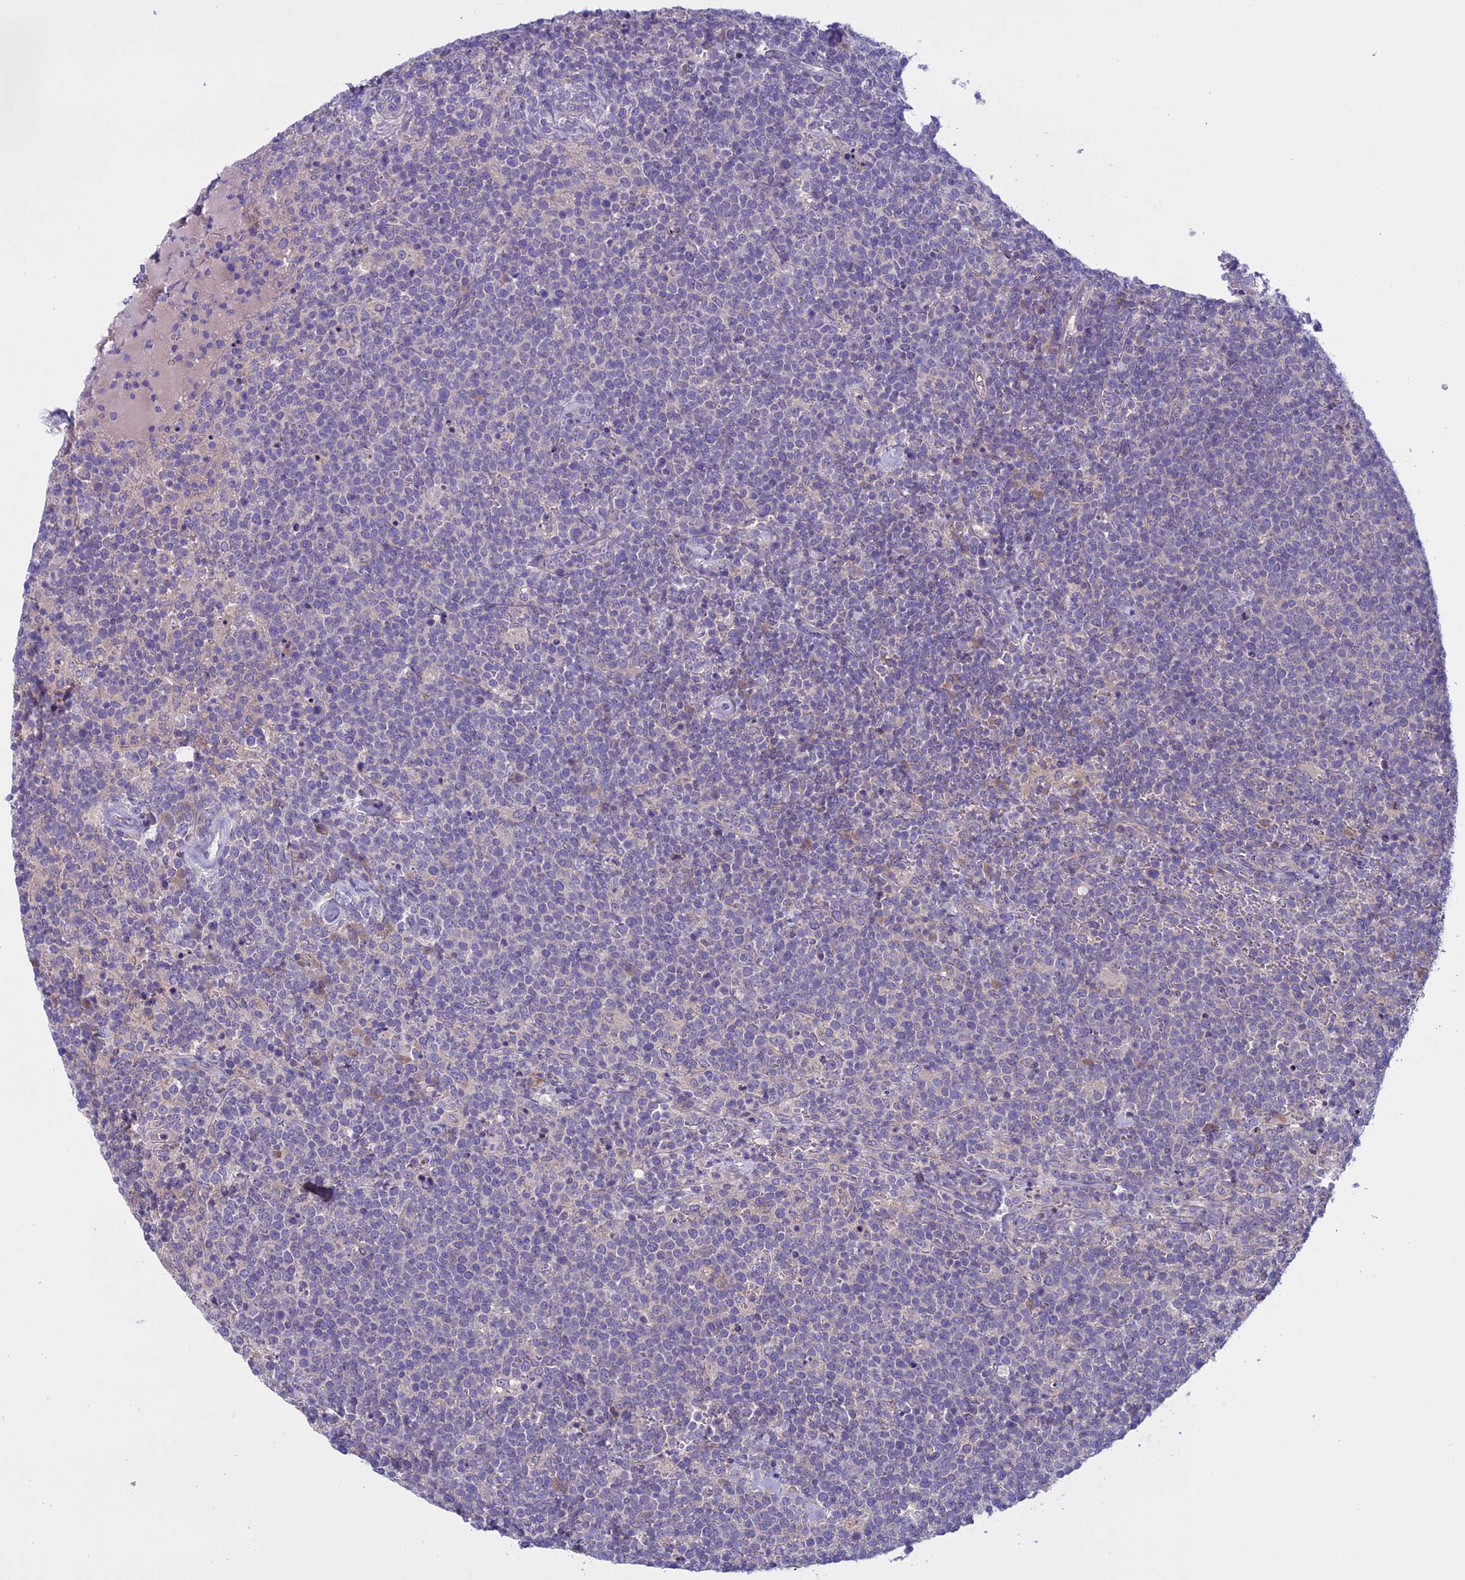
{"staining": {"intensity": "negative", "quantity": "none", "location": "none"}, "tissue": "lymphoma", "cell_type": "Tumor cells", "image_type": "cancer", "snomed": [{"axis": "morphology", "description": "Malignant lymphoma, non-Hodgkin's type, High grade"}, {"axis": "topography", "description": "Lymph node"}], "caption": "High magnification brightfield microscopy of malignant lymphoma, non-Hodgkin's type (high-grade) stained with DAB (3,3'-diaminobenzidine) (brown) and counterstained with hematoxylin (blue): tumor cells show no significant staining.", "gene": "DCTN5", "patient": {"sex": "male", "age": 61}}